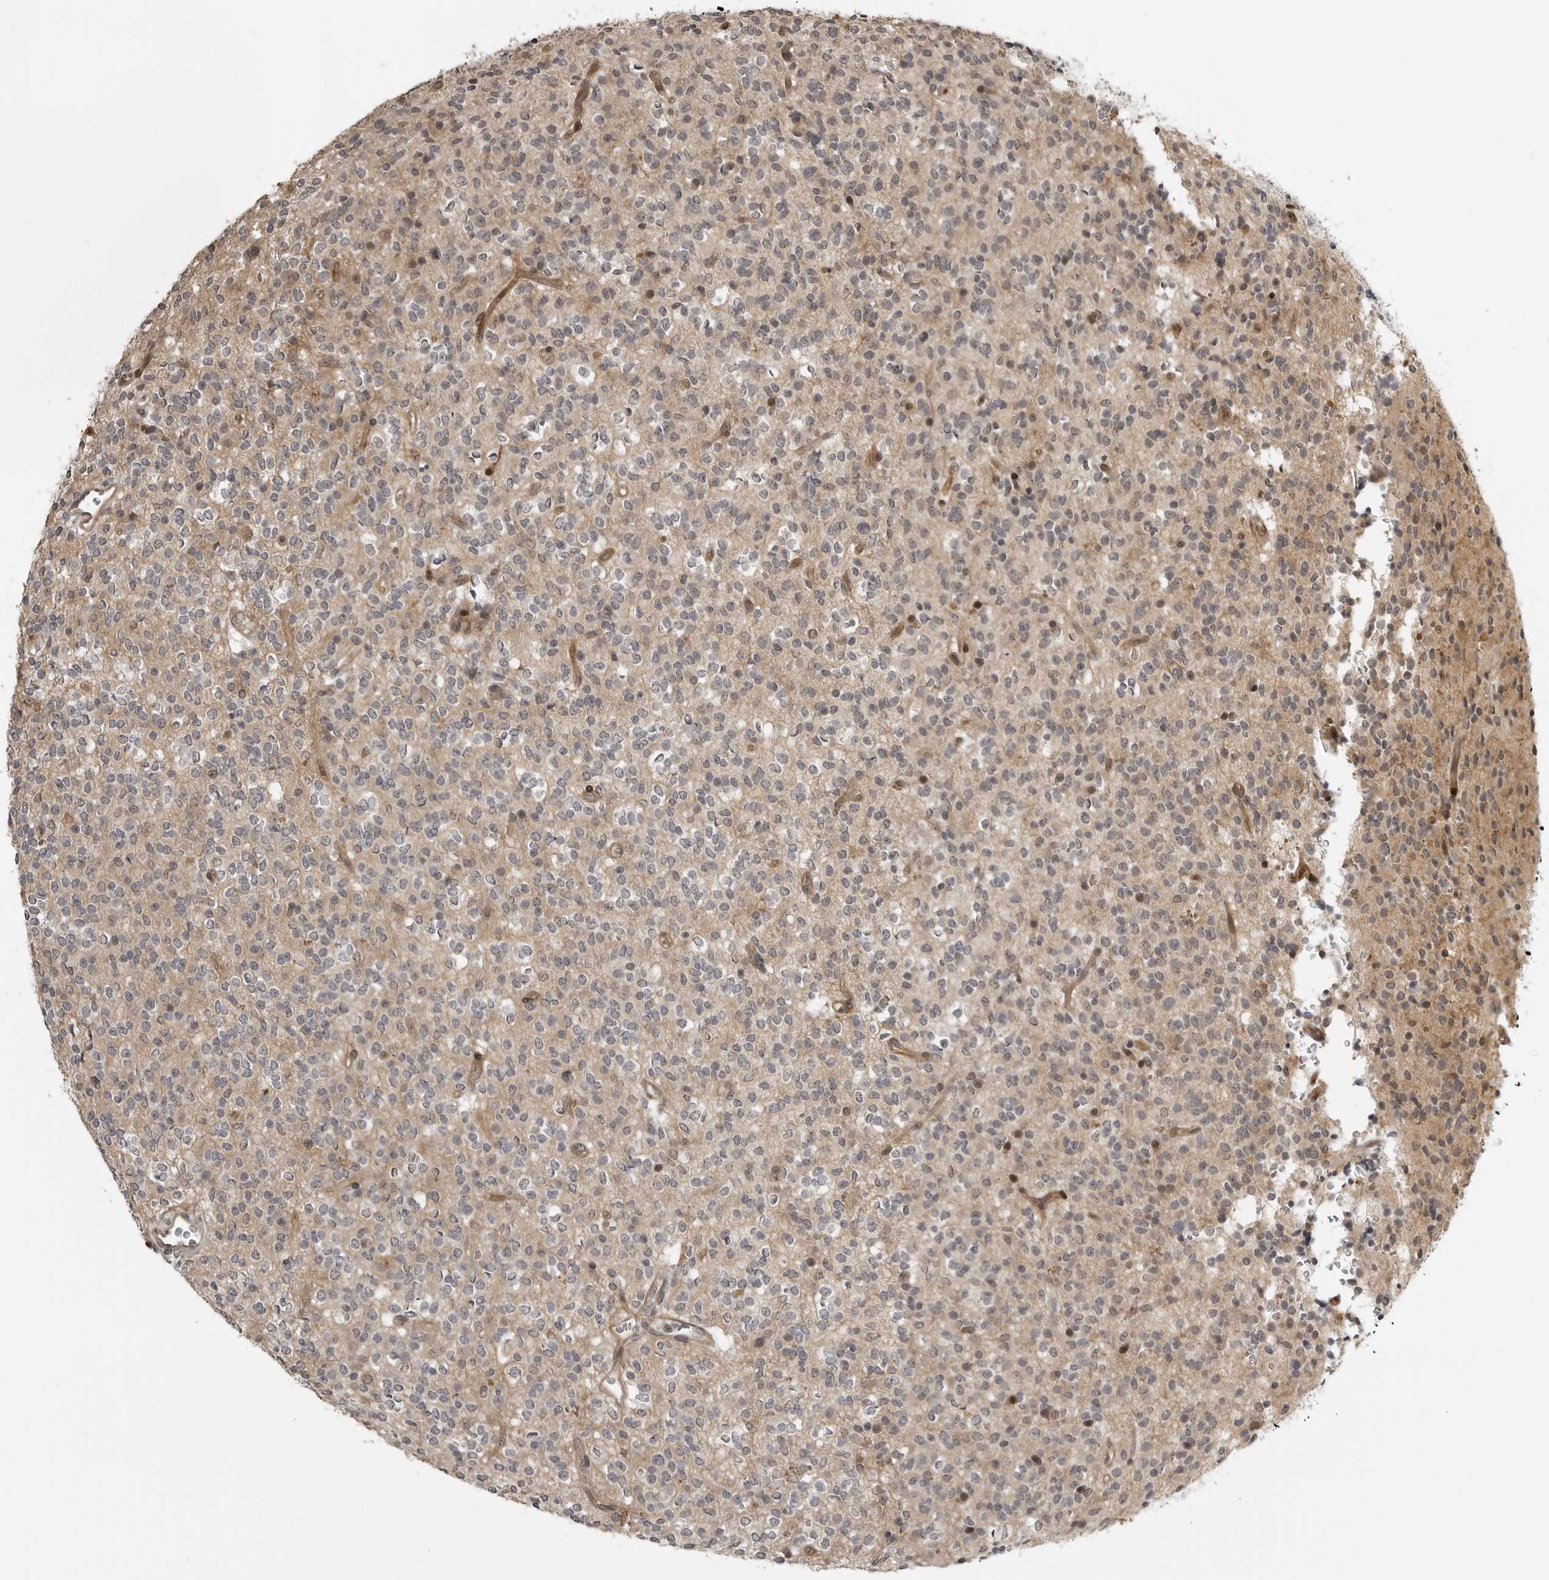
{"staining": {"intensity": "weak", "quantity": "<25%", "location": "cytoplasmic/membranous"}, "tissue": "glioma", "cell_type": "Tumor cells", "image_type": "cancer", "snomed": [{"axis": "morphology", "description": "Glioma, malignant, High grade"}, {"axis": "topography", "description": "Brain"}], "caption": "The immunohistochemistry (IHC) micrograph has no significant expression in tumor cells of glioma tissue.", "gene": "PRRX2", "patient": {"sex": "male", "age": 34}}